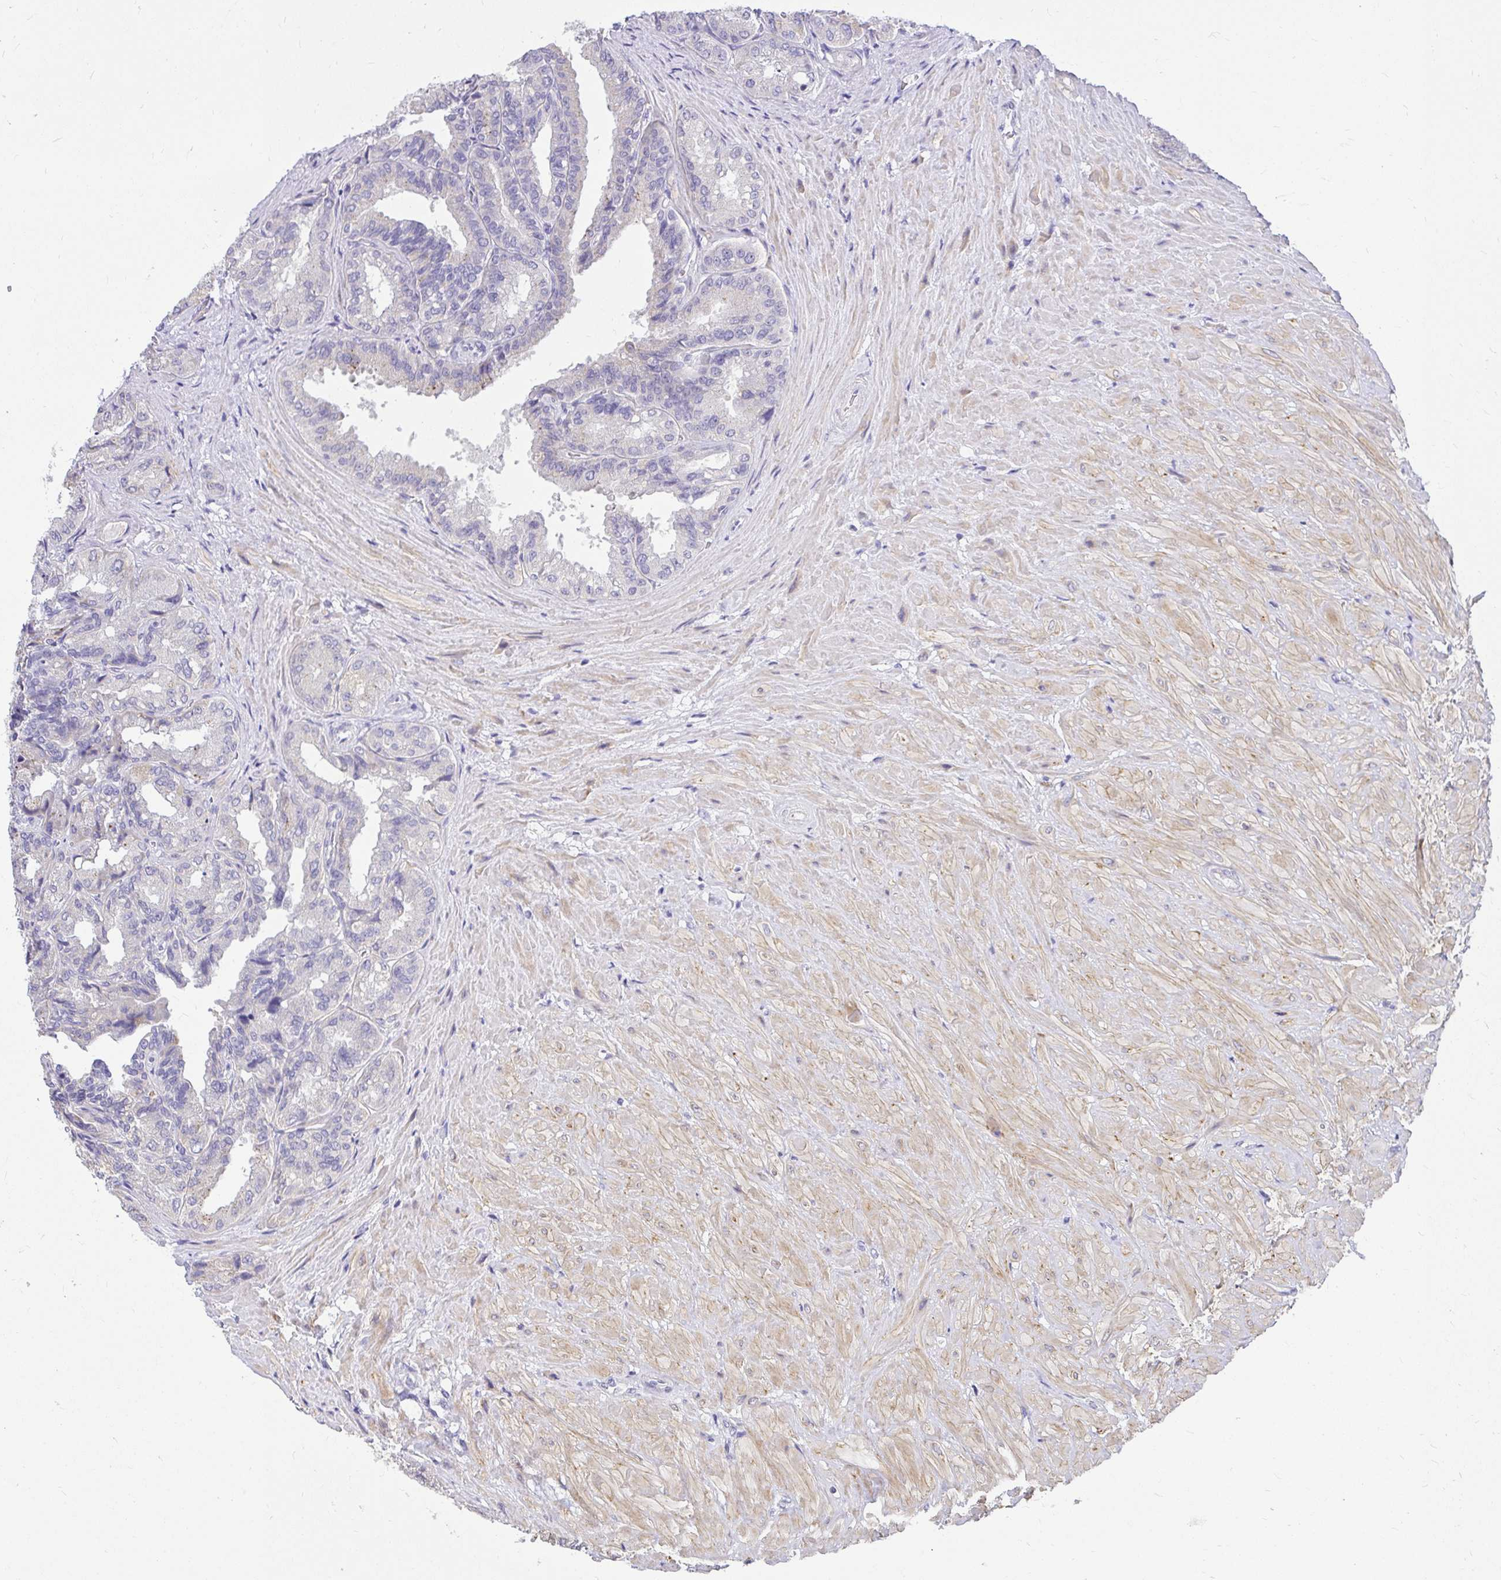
{"staining": {"intensity": "negative", "quantity": "none", "location": "none"}, "tissue": "seminal vesicle", "cell_type": "Glandular cells", "image_type": "normal", "snomed": [{"axis": "morphology", "description": "Normal tissue, NOS"}, {"axis": "topography", "description": "Seminal veicle"}], "caption": "High magnification brightfield microscopy of benign seminal vesicle stained with DAB (3,3'-diaminobenzidine) (brown) and counterstained with hematoxylin (blue): glandular cells show no significant expression. (Stains: DAB IHC with hematoxylin counter stain, Microscopy: brightfield microscopy at high magnification).", "gene": "PKN3", "patient": {"sex": "male", "age": 68}}